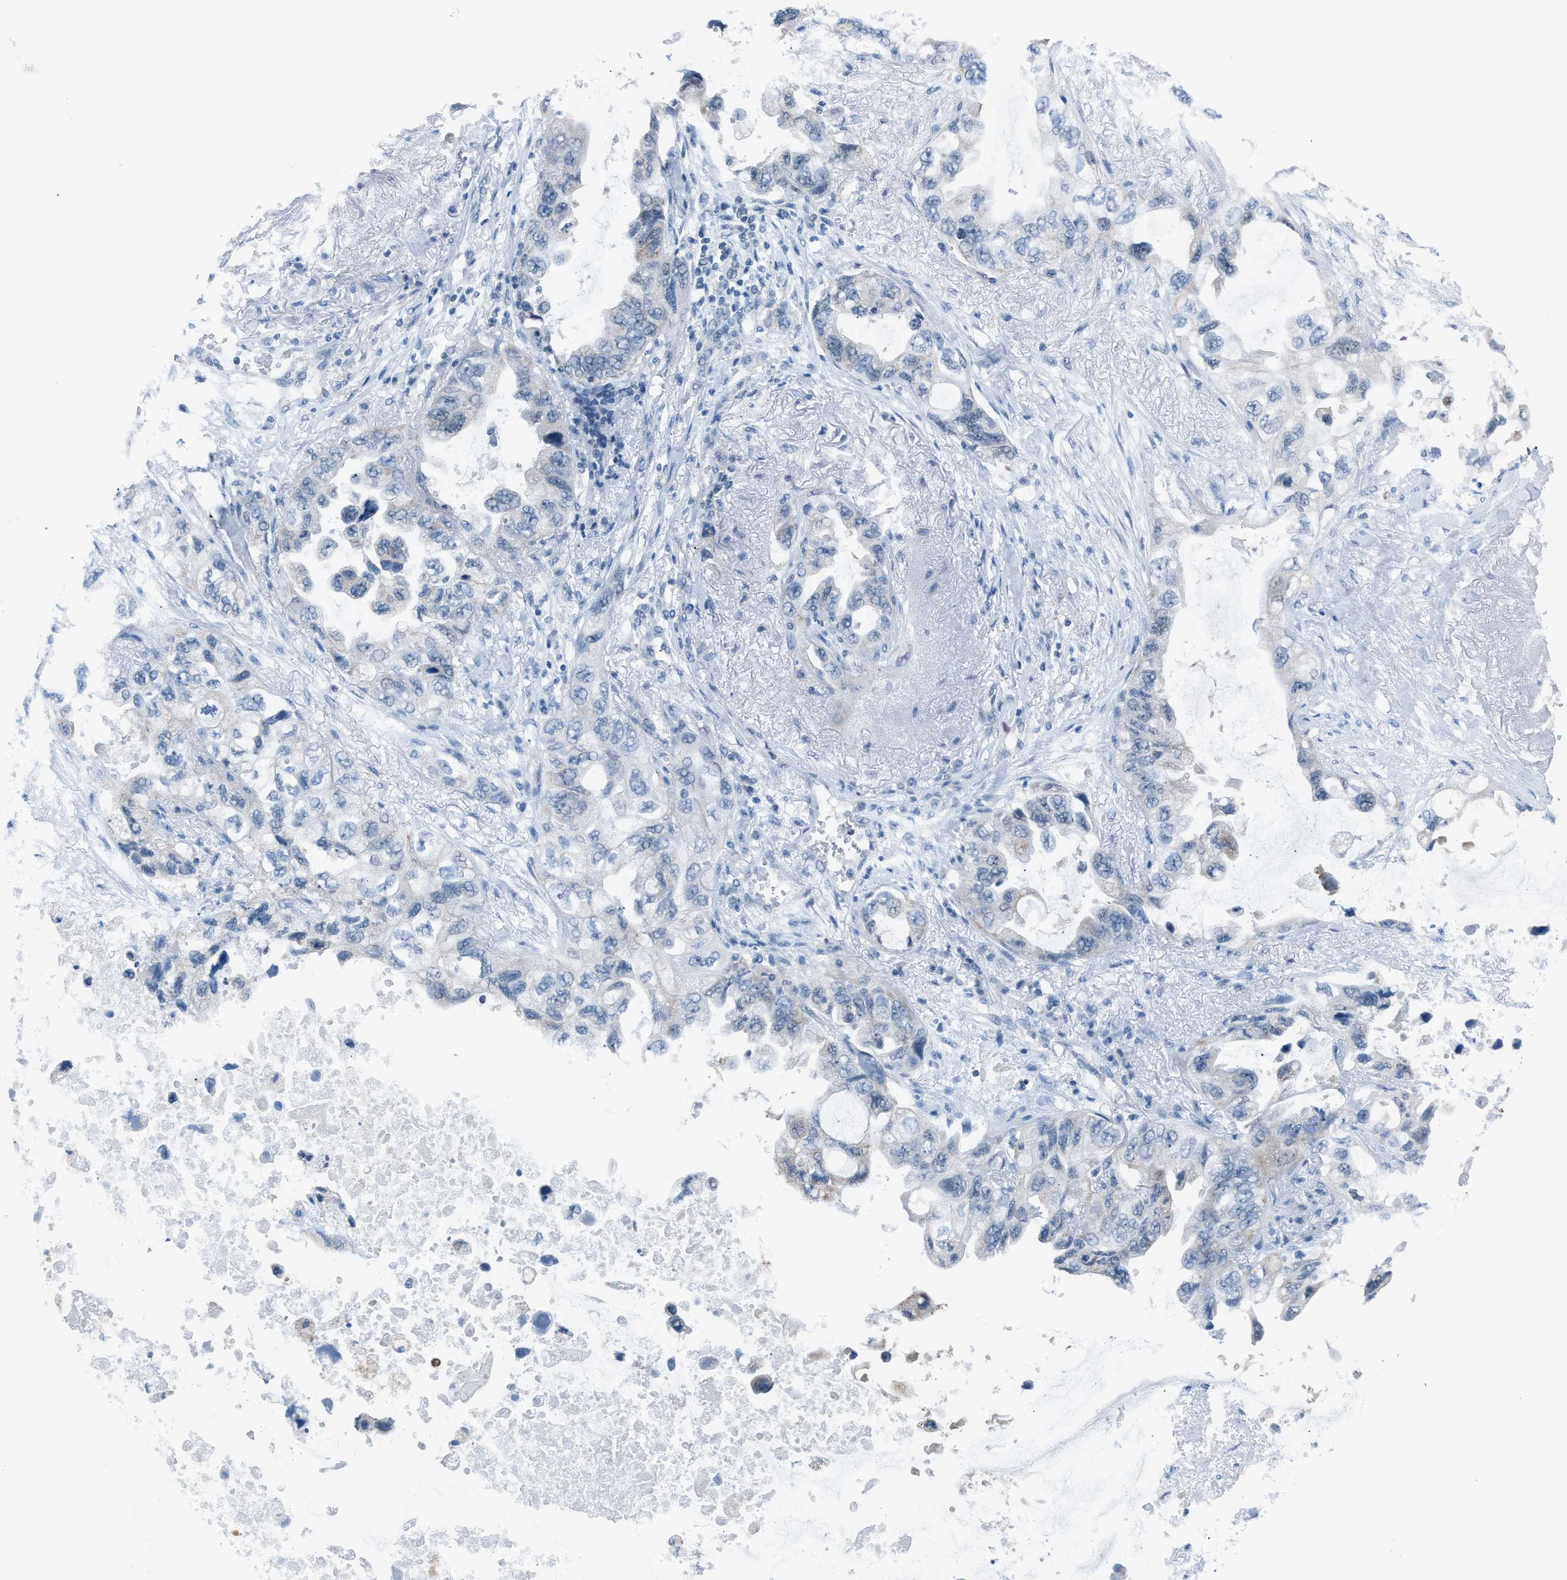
{"staining": {"intensity": "negative", "quantity": "none", "location": "none"}, "tissue": "lung cancer", "cell_type": "Tumor cells", "image_type": "cancer", "snomed": [{"axis": "morphology", "description": "Squamous cell carcinoma, NOS"}, {"axis": "topography", "description": "Lung"}], "caption": "Squamous cell carcinoma (lung) was stained to show a protein in brown. There is no significant expression in tumor cells.", "gene": "ANAPC11", "patient": {"sex": "female", "age": 73}}